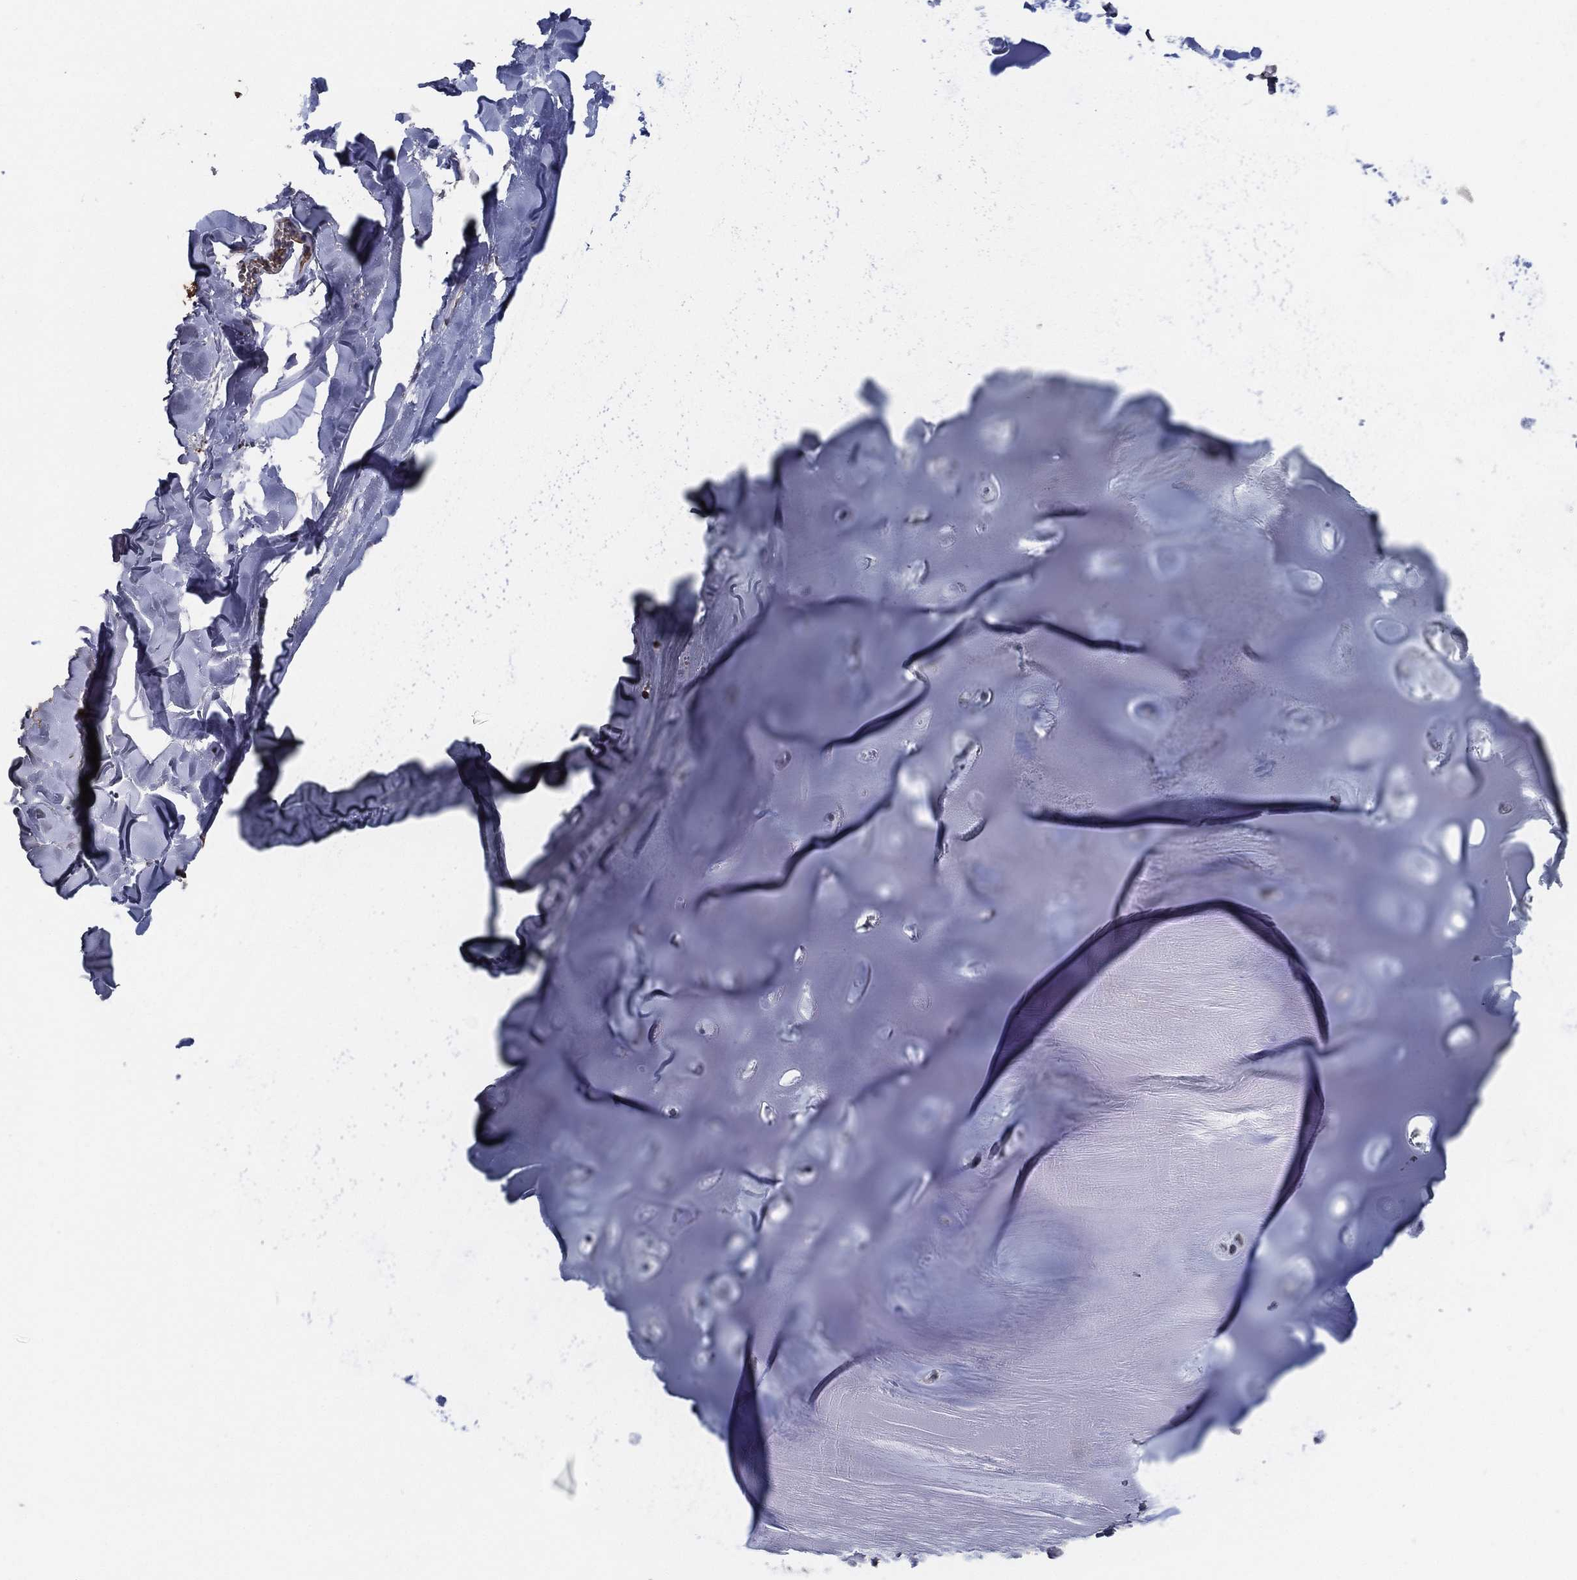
{"staining": {"intensity": "negative", "quantity": "none", "location": "none"}, "tissue": "soft tissue", "cell_type": "Chondrocytes", "image_type": "normal", "snomed": [{"axis": "morphology", "description": "Normal tissue, NOS"}, {"axis": "morphology", "description": "Squamous cell carcinoma, NOS"}, {"axis": "topography", "description": "Cartilage tissue"}, {"axis": "topography", "description": "Lung"}], "caption": "High power microscopy micrograph of an immunohistochemistry histopathology image of unremarkable soft tissue, revealing no significant expression in chondrocytes. (Brightfield microscopy of DAB (3,3'-diaminobenzidine) IHC at high magnification).", "gene": "EFNA1", "patient": {"sex": "male", "age": 66}}